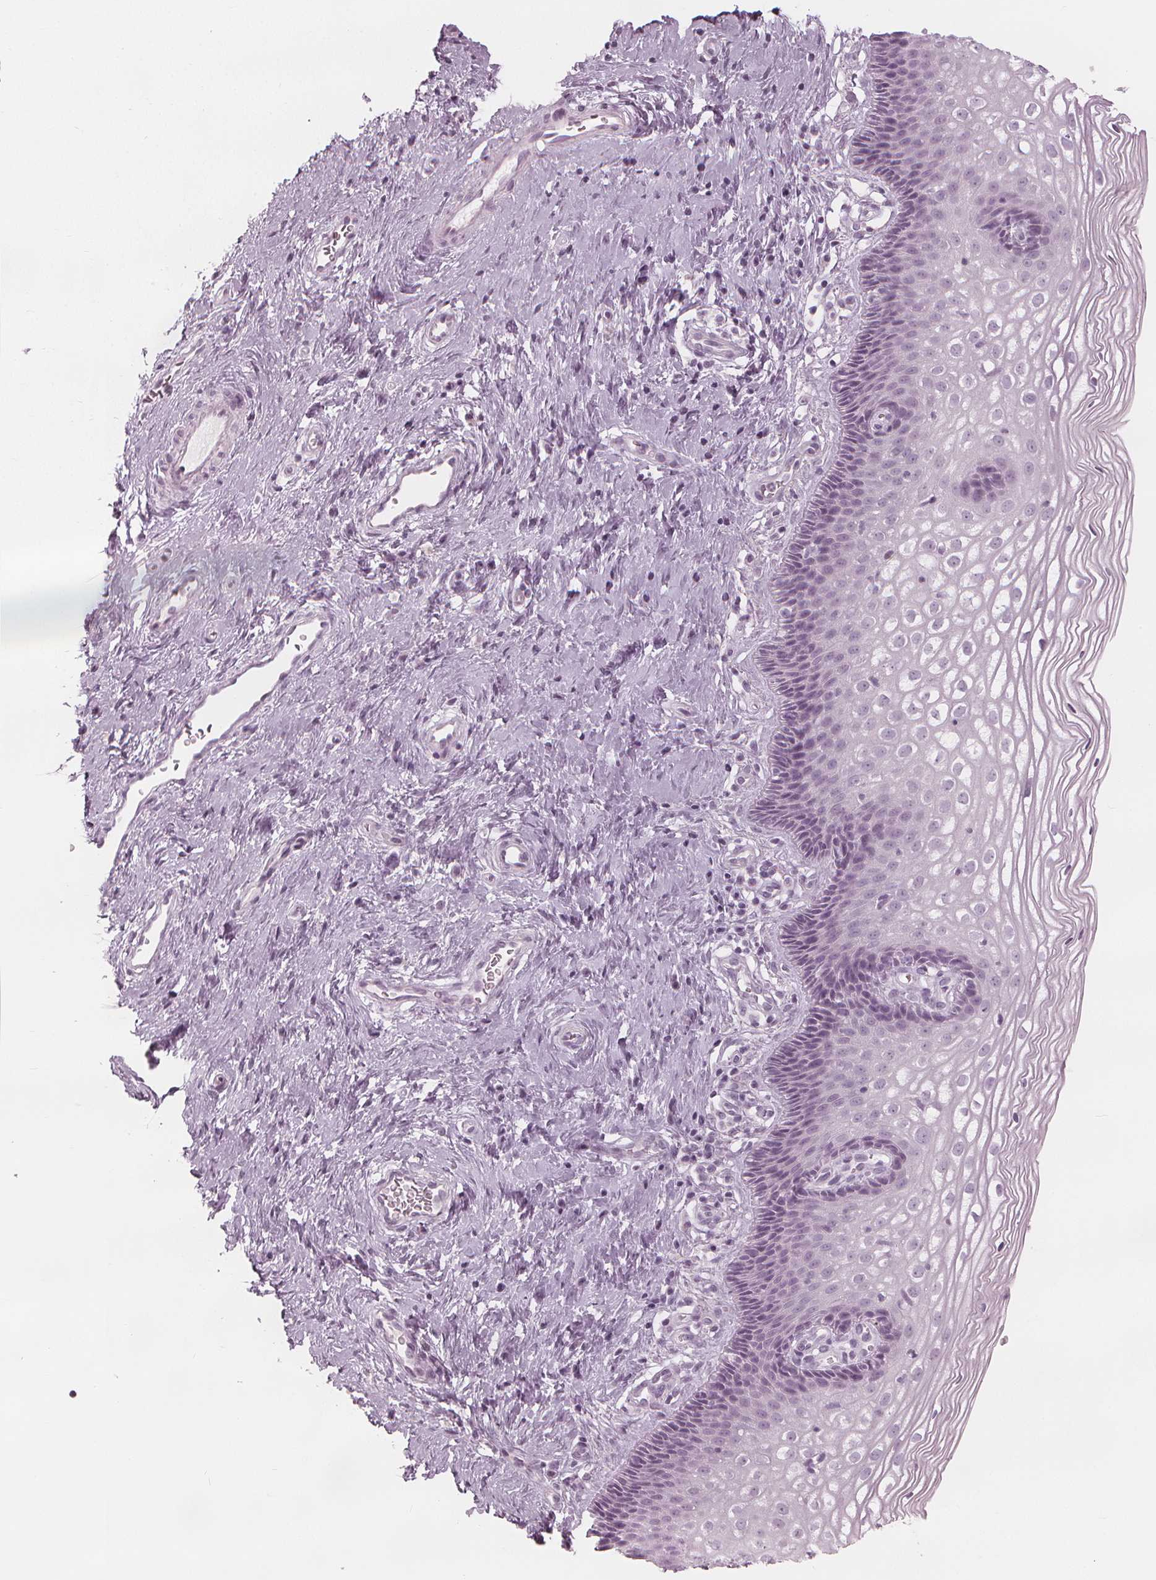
{"staining": {"intensity": "negative", "quantity": "none", "location": "none"}, "tissue": "cervix", "cell_type": "Glandular cells", "image_type": "normal", "snomed": [{"axis": "morphology", "description": "Normal tissue, NOS"}, {"axis": "topography", "description": "Cervix"}], "caption": "Immunohistochemistry (IHC) of unremarkable cervix demonstrates no expression in glandular cells. Nuclei are stained in blue.", "gene": "PAEP", "patient": {"sex": "female", "age": 34}}